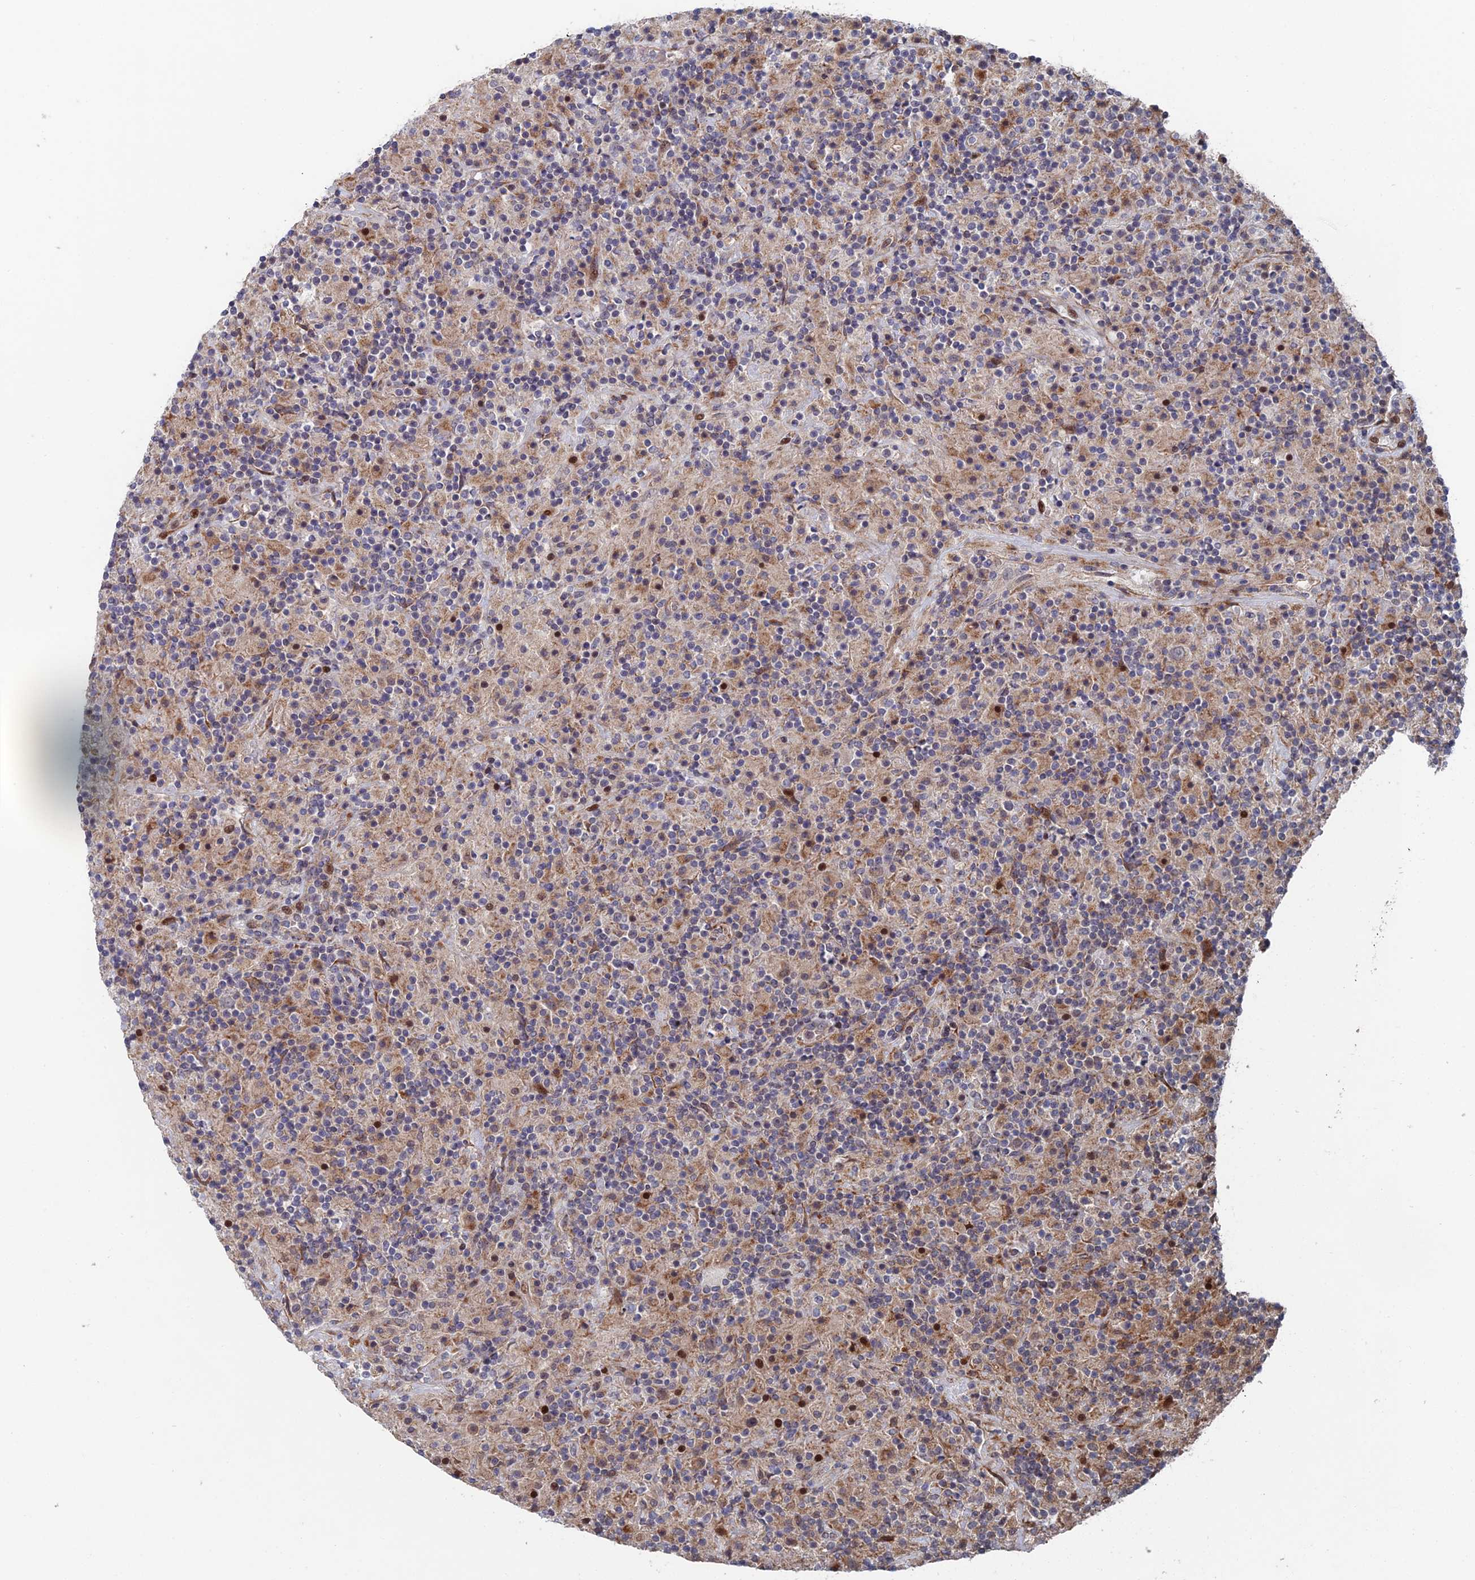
{"staining": {"intensity": "negative", "quantity": "none", "location": "none"}, "tissue": "lymphoma", "cell_type": "Tumor cells", "image_type": "cancer", "snomed": [{"axis": "morphology", "description": "Hodgkin's disease, NOS"}, {"axis": "topography", "description": "Lymph node"}], "caption": "Tumor cells show no significant expression in lymphoma.", "gene": "GTF2IRD1", "patient": {"sex": "male", "age": 70}}